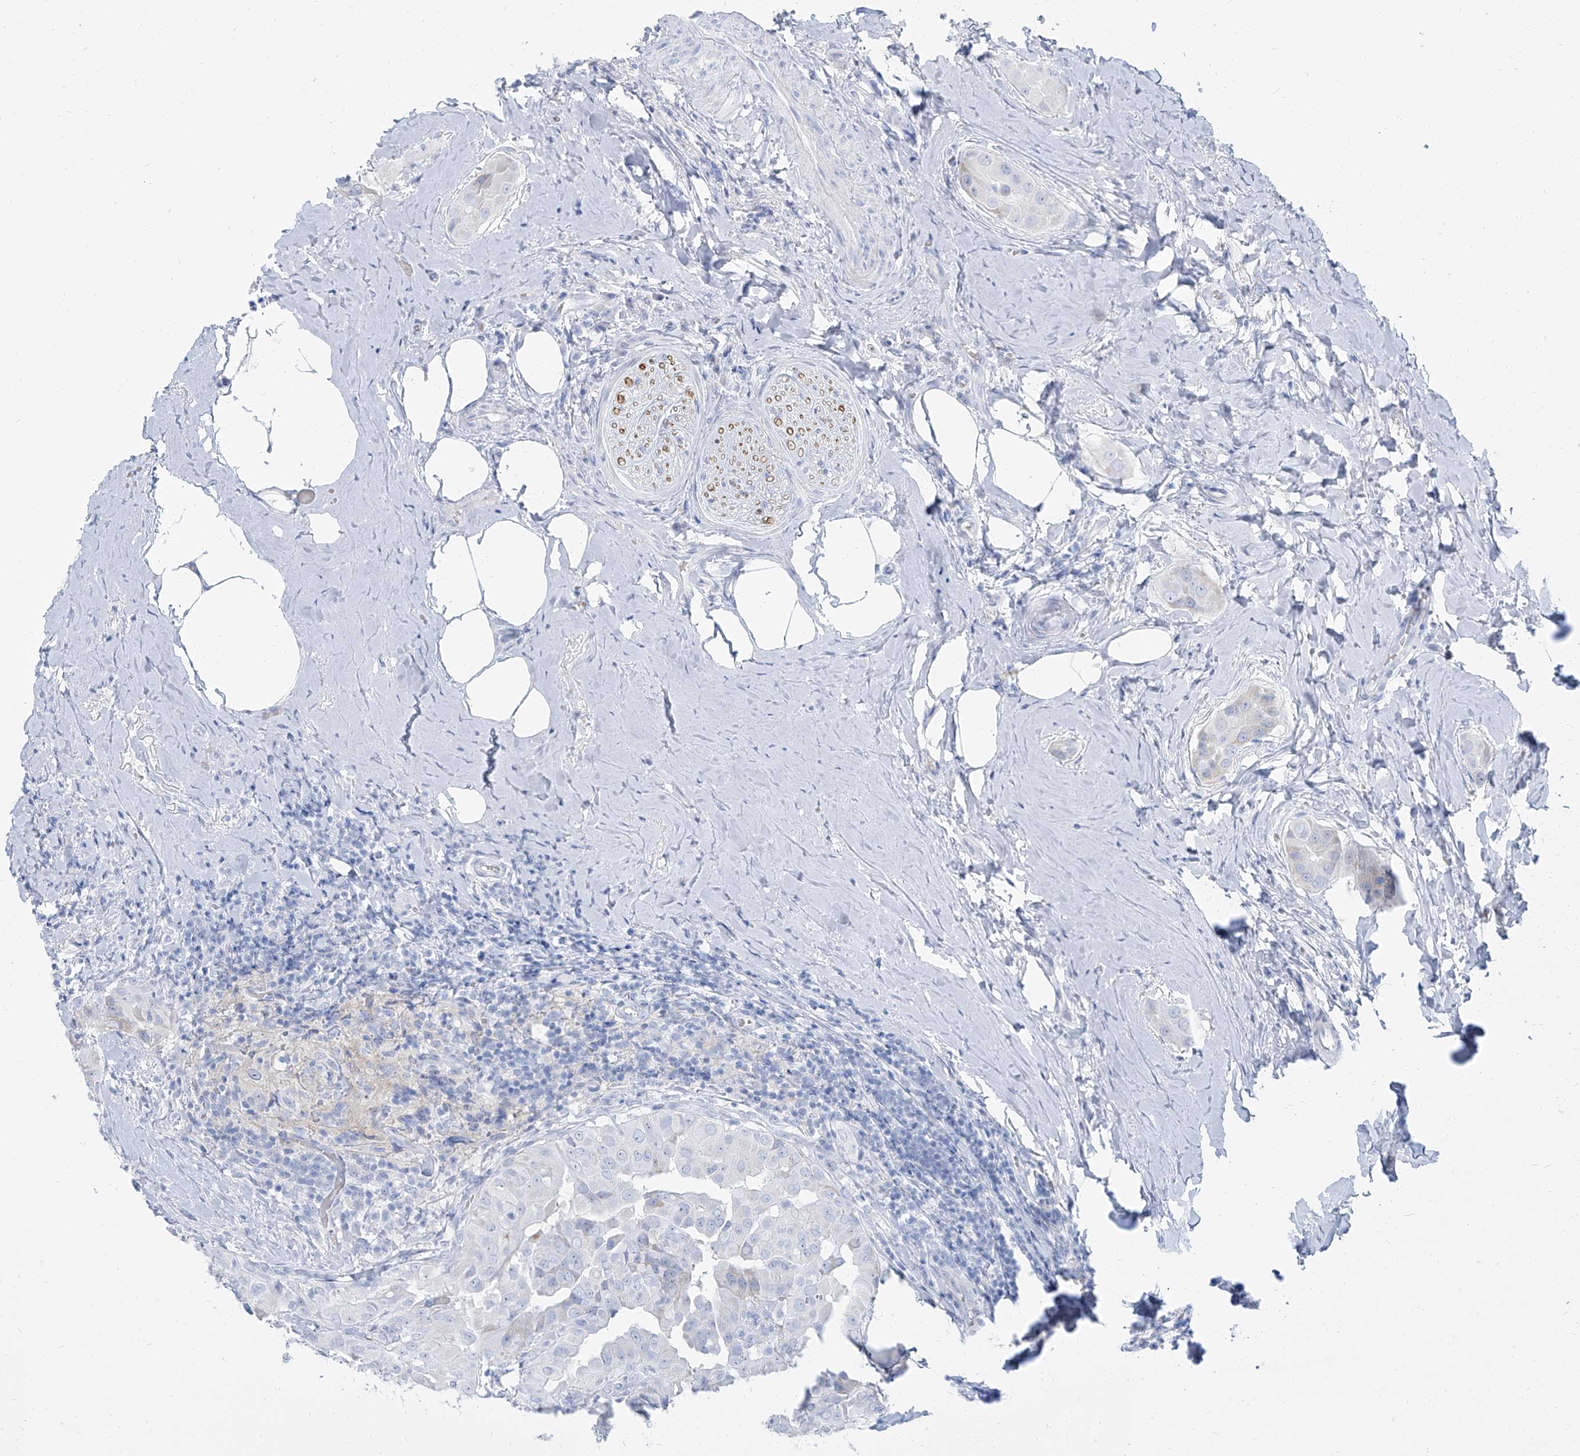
{"staining": {"intensity": "negative", "quantity": "none", "location": "none"}, "tissue": "thyroid cancer", "cell_type": "Tumor cells", "image_type": "cancer", "snomed": [{"axis": "morphology", "description": "Papillary adenocarcinoma, NOS"}, {"axis": "topography", "description": "Thyroid gland"}], "caption": "Immunohistochemistry (IHC) image of neoplastic tissue: human thyroid cancer stained with DAB reveals no significant protein positivity in tumor cells.", "gene": "TXLNB", "patient": {"sex": "male", "age": 33}}